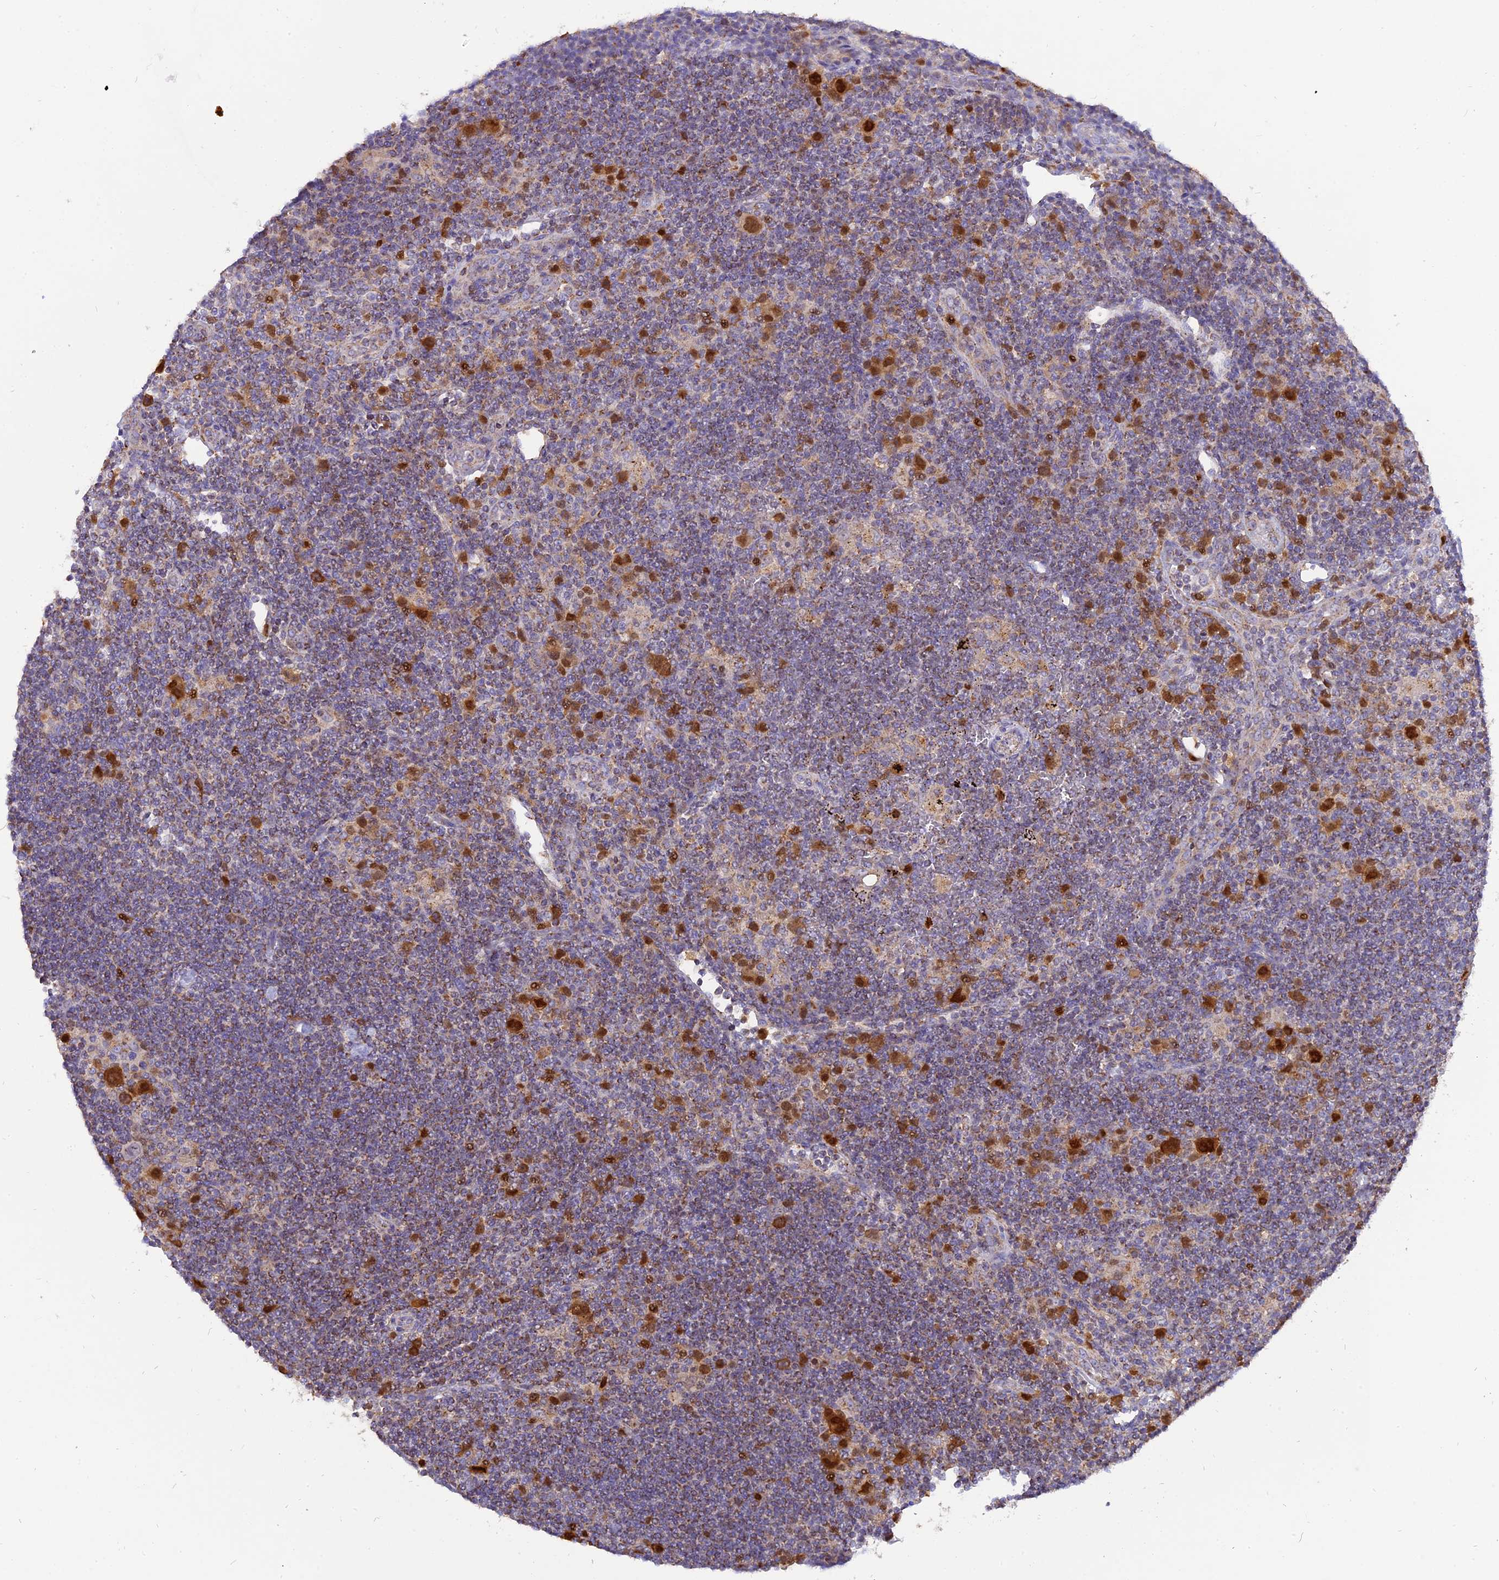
{"staining": {"intensity": "strong", "quantity": "25%-75%", "location": "cytoplasmic/membranous,nuclear"}, "tissue": "lymphoma", "cell_type": "Tumor cells", "image_type": "cancer", "snomed": [{"axis": "morphology", "description": "Hodgkin's disease, NOS"}, {"axis": "topography", "description": "Lymph node"}], "caption": "An image of Hodgkin's disease stained for a protein displays strong cytoplasmic/membranous and nuclear brown staining in tumor cells.", "gene": "CENPV", "patient": {"sex": "female", "age": 57}}